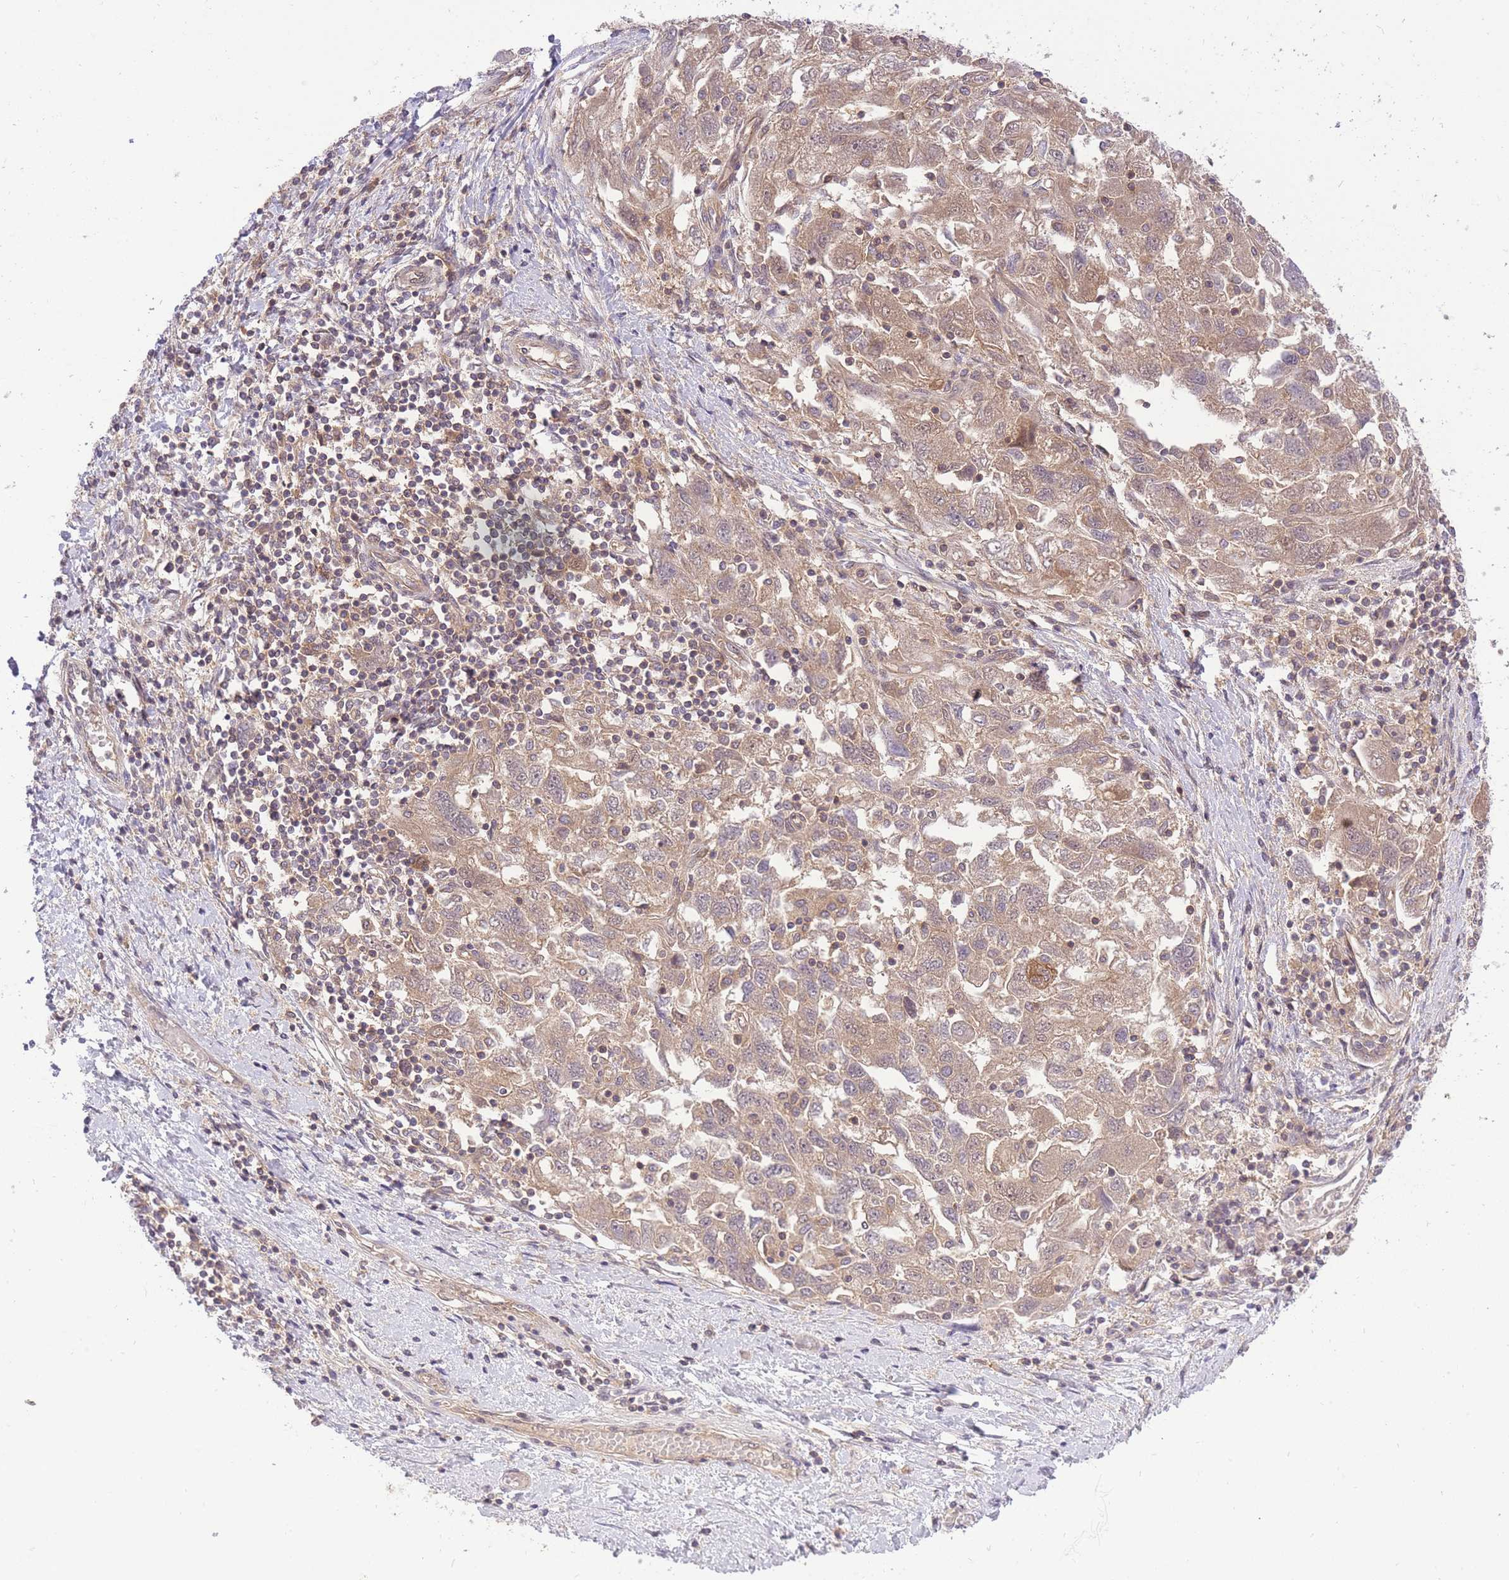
{"staining": {"intensity": "moderate", "quantity": ">75%", "location": "cytoplasmic/membranous,nuclear"}, "tissue": "ovarian cancer", "cell_type": "Tumor cells", "image_type": "cancer", "snomed": [{"axis": "morphology", "description": "Carcinoma, NOS"}, {"axis": "morphology", "description": "Cystadenocarcinoma, serous, NOS"}, {"axis": "topography", "description": "Ovary"}], "caption": "Immunohistochemistry (IHC) (DAB) staining of human ovarian cancer shows moderate cytoplasmic/membranous and nuclear protein positivity in approximately >75% of tumor cells.", "gene": "PREP", "patient": {"sex": "female", "age": 69}}